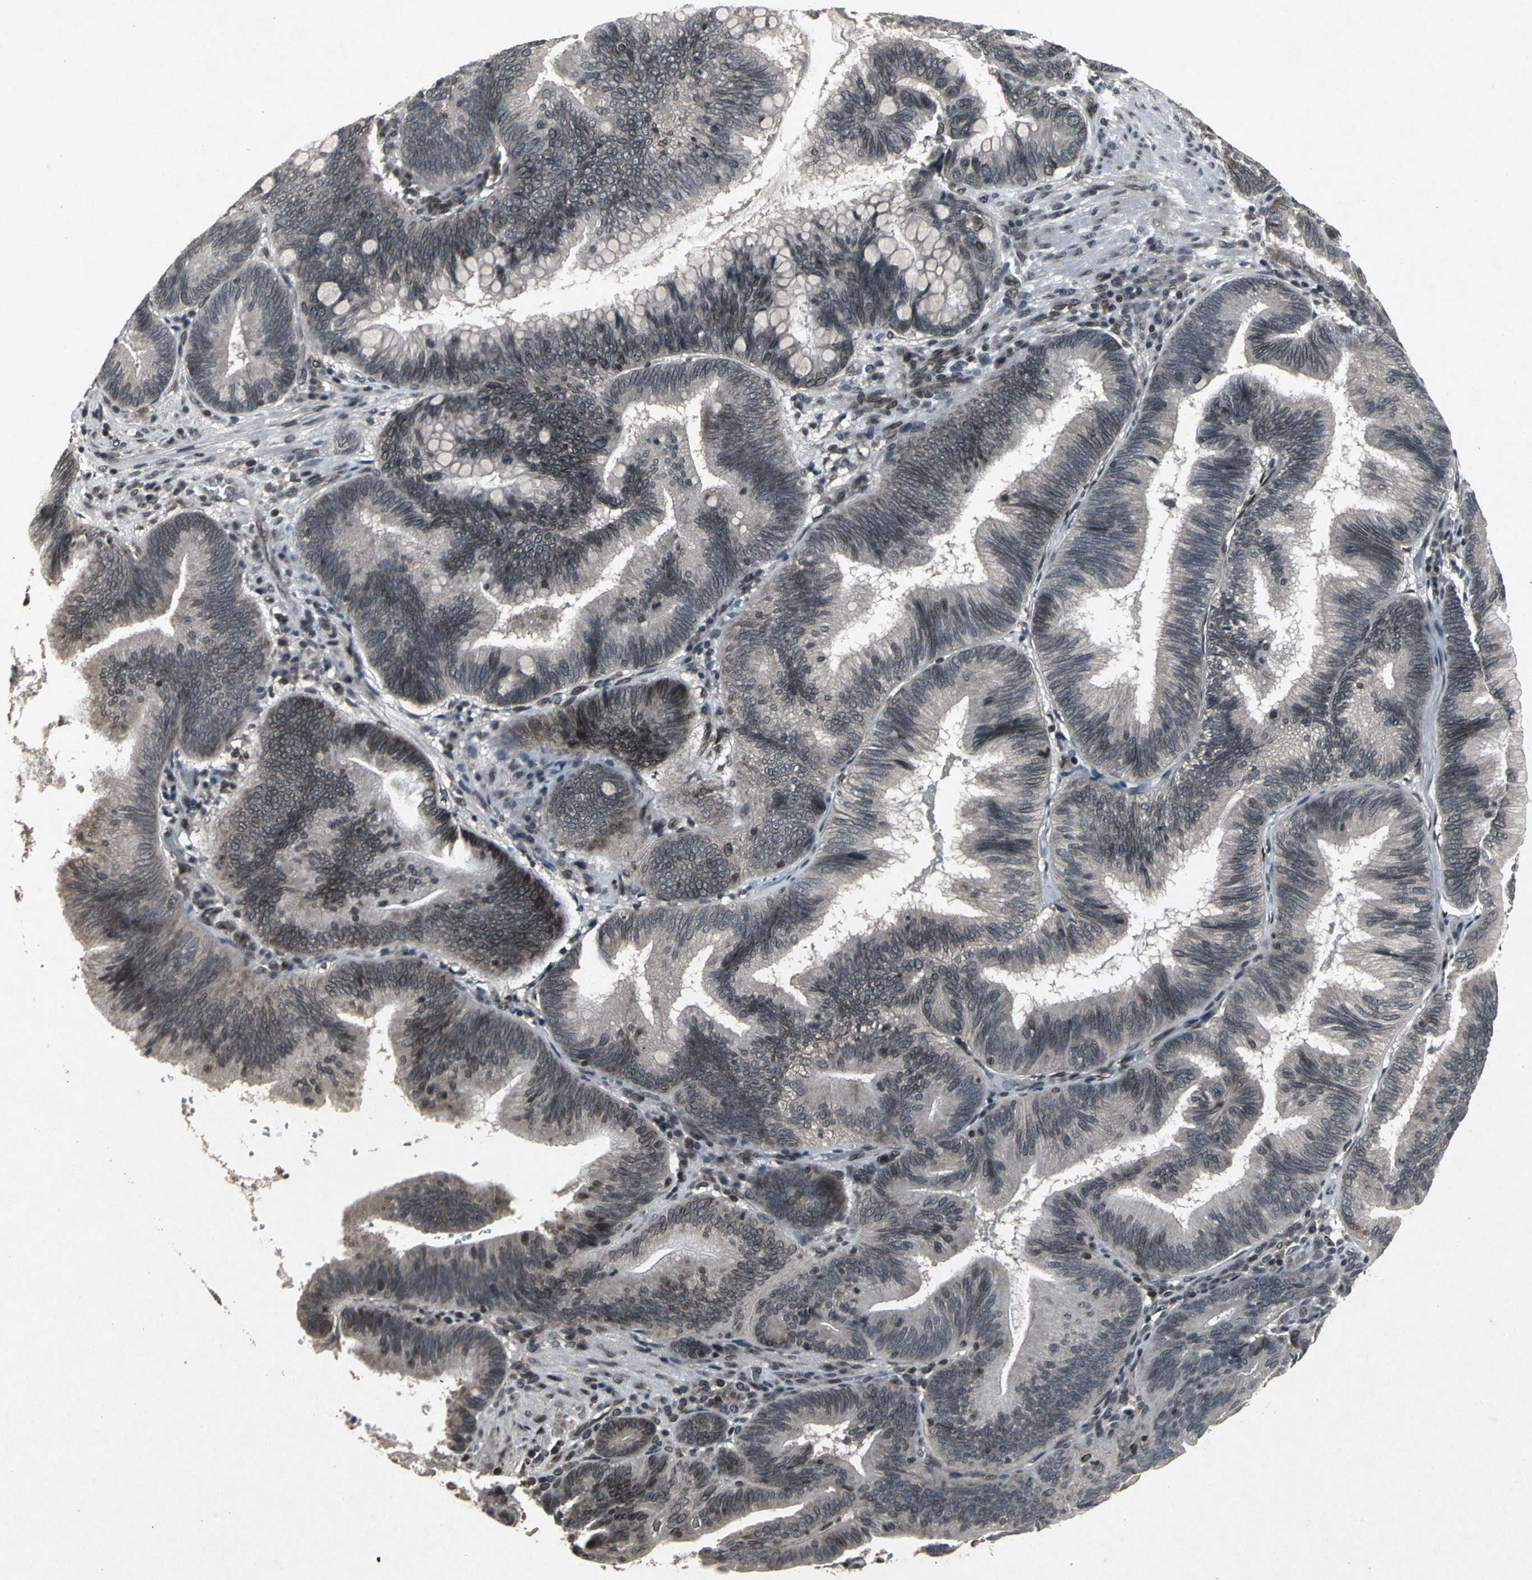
{"staining": {"intensity": "moderate", "quantity": "<25%", "location": "cytoplasmic/membranous,nuclear"}, "tissue": "pancreatic cancer", "cell_type": "Tumor cells", "image_type": "cancer", "snomed": [{"axis": "morphology", "description": "Adenocarcinoma, NOS"}, {"axis": "topography", "description": "Pancreas"}], "caption": "A brown stain shows moderate cytoplasmic/membranous and nuclear expression of a protein in human adenocarcinoma (pancreatic) tumor cells. (DAB (3,3'-diaminobenzidine) IHC with brightfield microscopy, high magnification).", "gene": "SH2B3", "patient": {"sex": "male", "age": 82}}